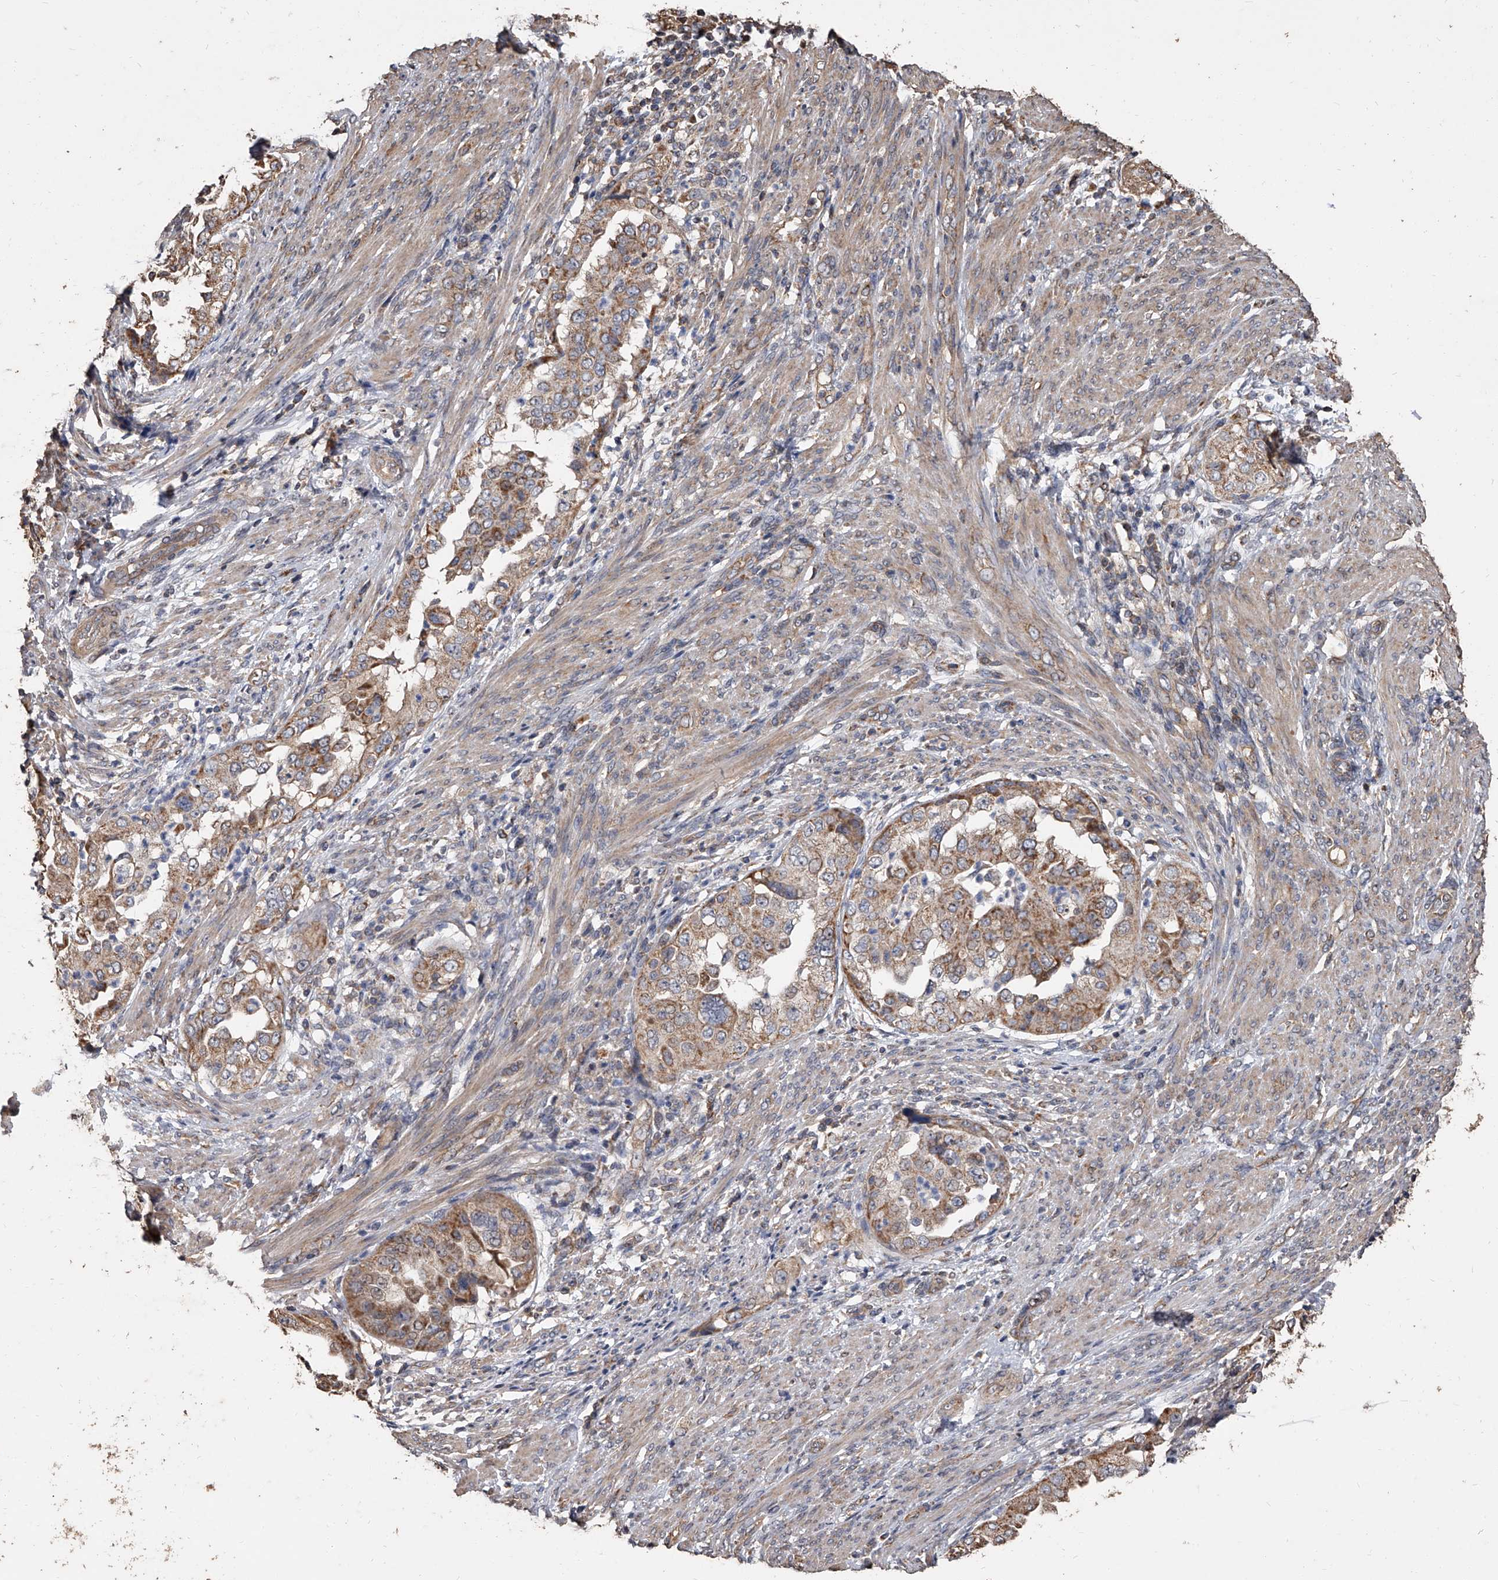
{"staining": {"intensity": "moderate", "quantity": ">75%", "location": "cytoplasmic/membranous"}, "tissue": "endometrial cancer", "cell_type": "Tumor cells", "image_type": "cancer", "snomed": [{"axis": "morphology", "description": "Adenocarcinoma, NOS"}, {"axis": "topography", "description": "Endometrium"}], "caption": "DAB (3,3'-diaminobenzidine) immunohistochemical staining of adenocarcinoma (endometrial) demonstrates moderate cytoplasmic/membranous protein expression in about >75% of tumor cells. The staining was performed using DAB, with brown indicating positive protein expression. Nuclei are stained blue with hematoxylin.", "gene": "LTV1", "patient": {"sex": "female", "age": 85}}